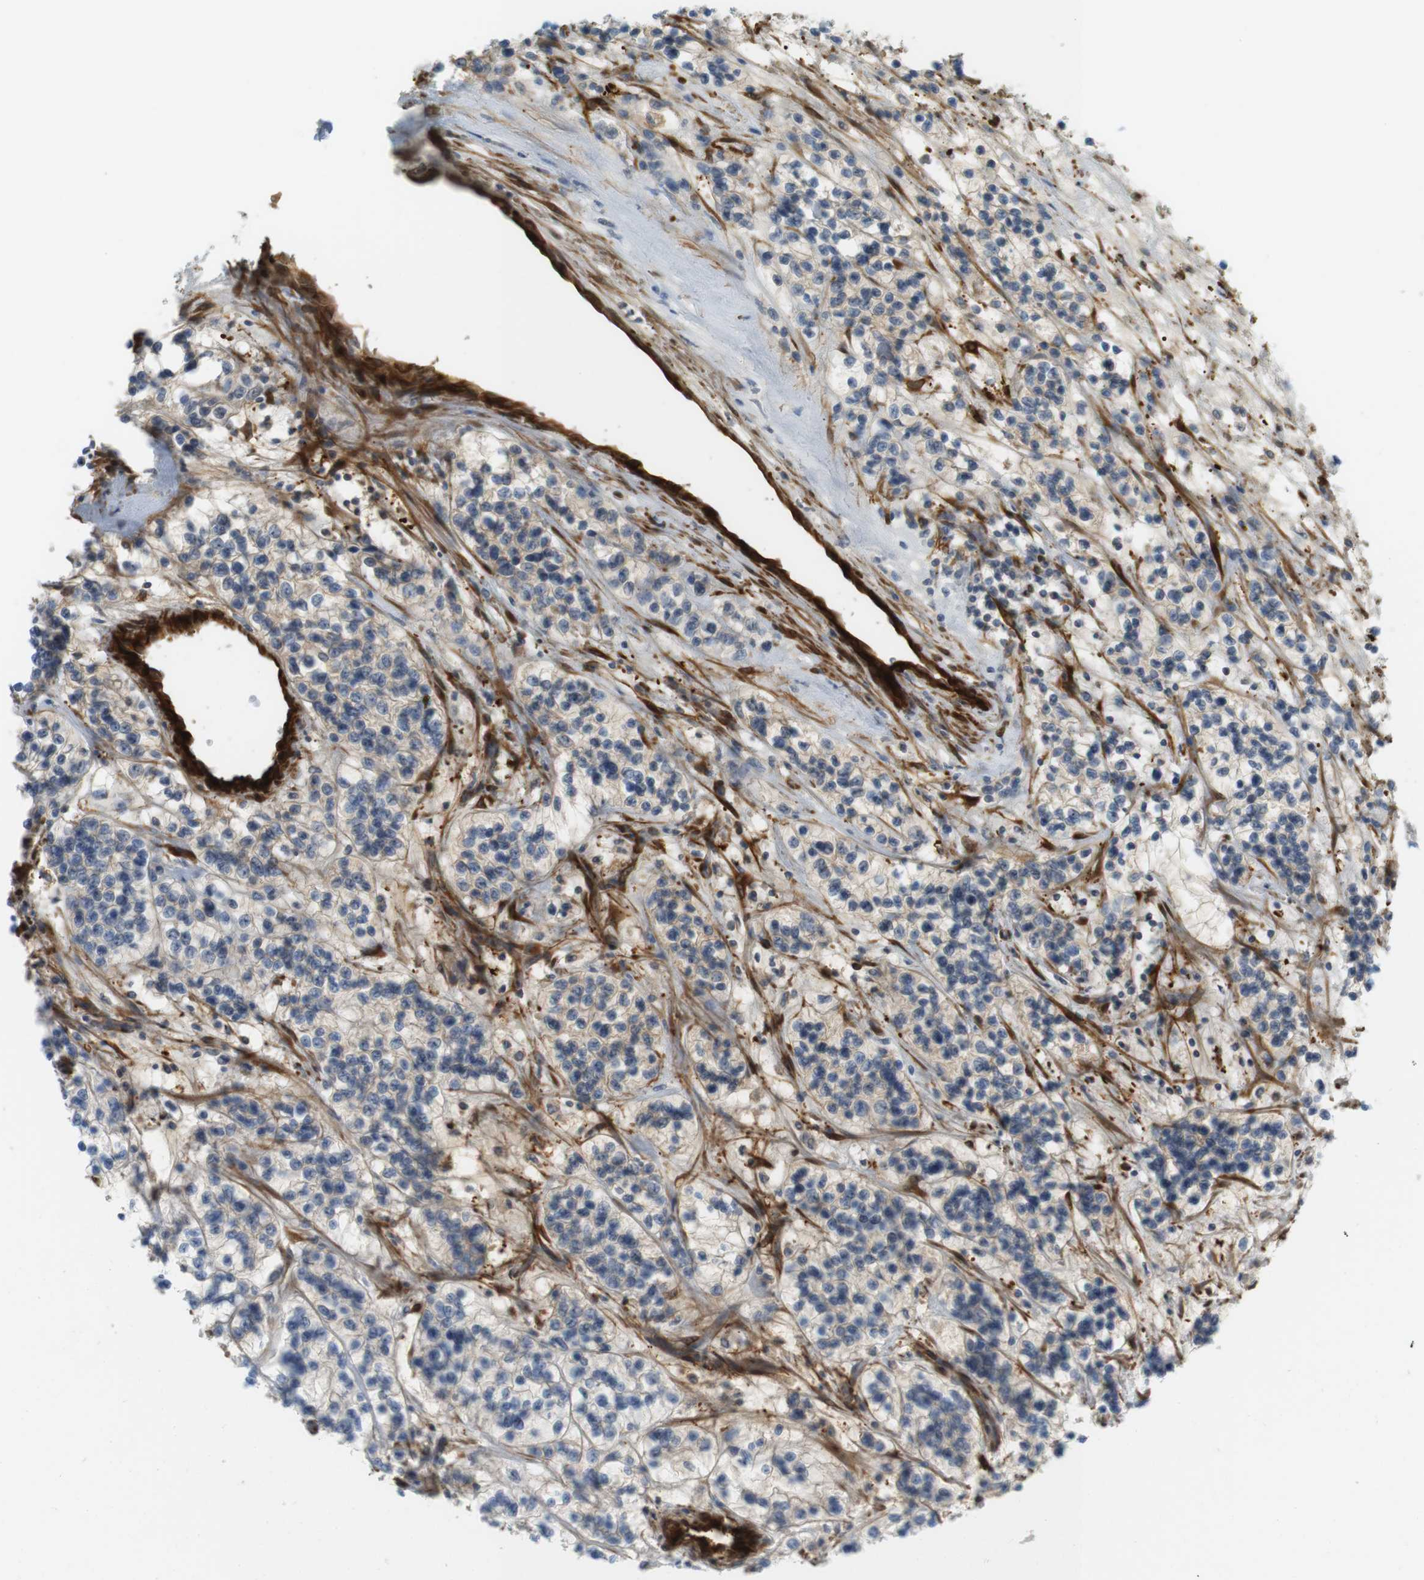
{"staining": {"intensity": "negative", "quantity": "none", "location": "none"}, "tissue": "renal cancer", "cell_type": "Tumor cells", "image_type": "cancer", "snomed": [{"axis": "morphology", "description": "Adenocarcinoma, NOS"}, {"axis": "topography", "description": "Kidney"}], "caption": "Tumor cells show no significant protein staining in adenocarcinoma (renal).", "gene": "PDE3A", "patient": {"sex": "female", "age": 57}}